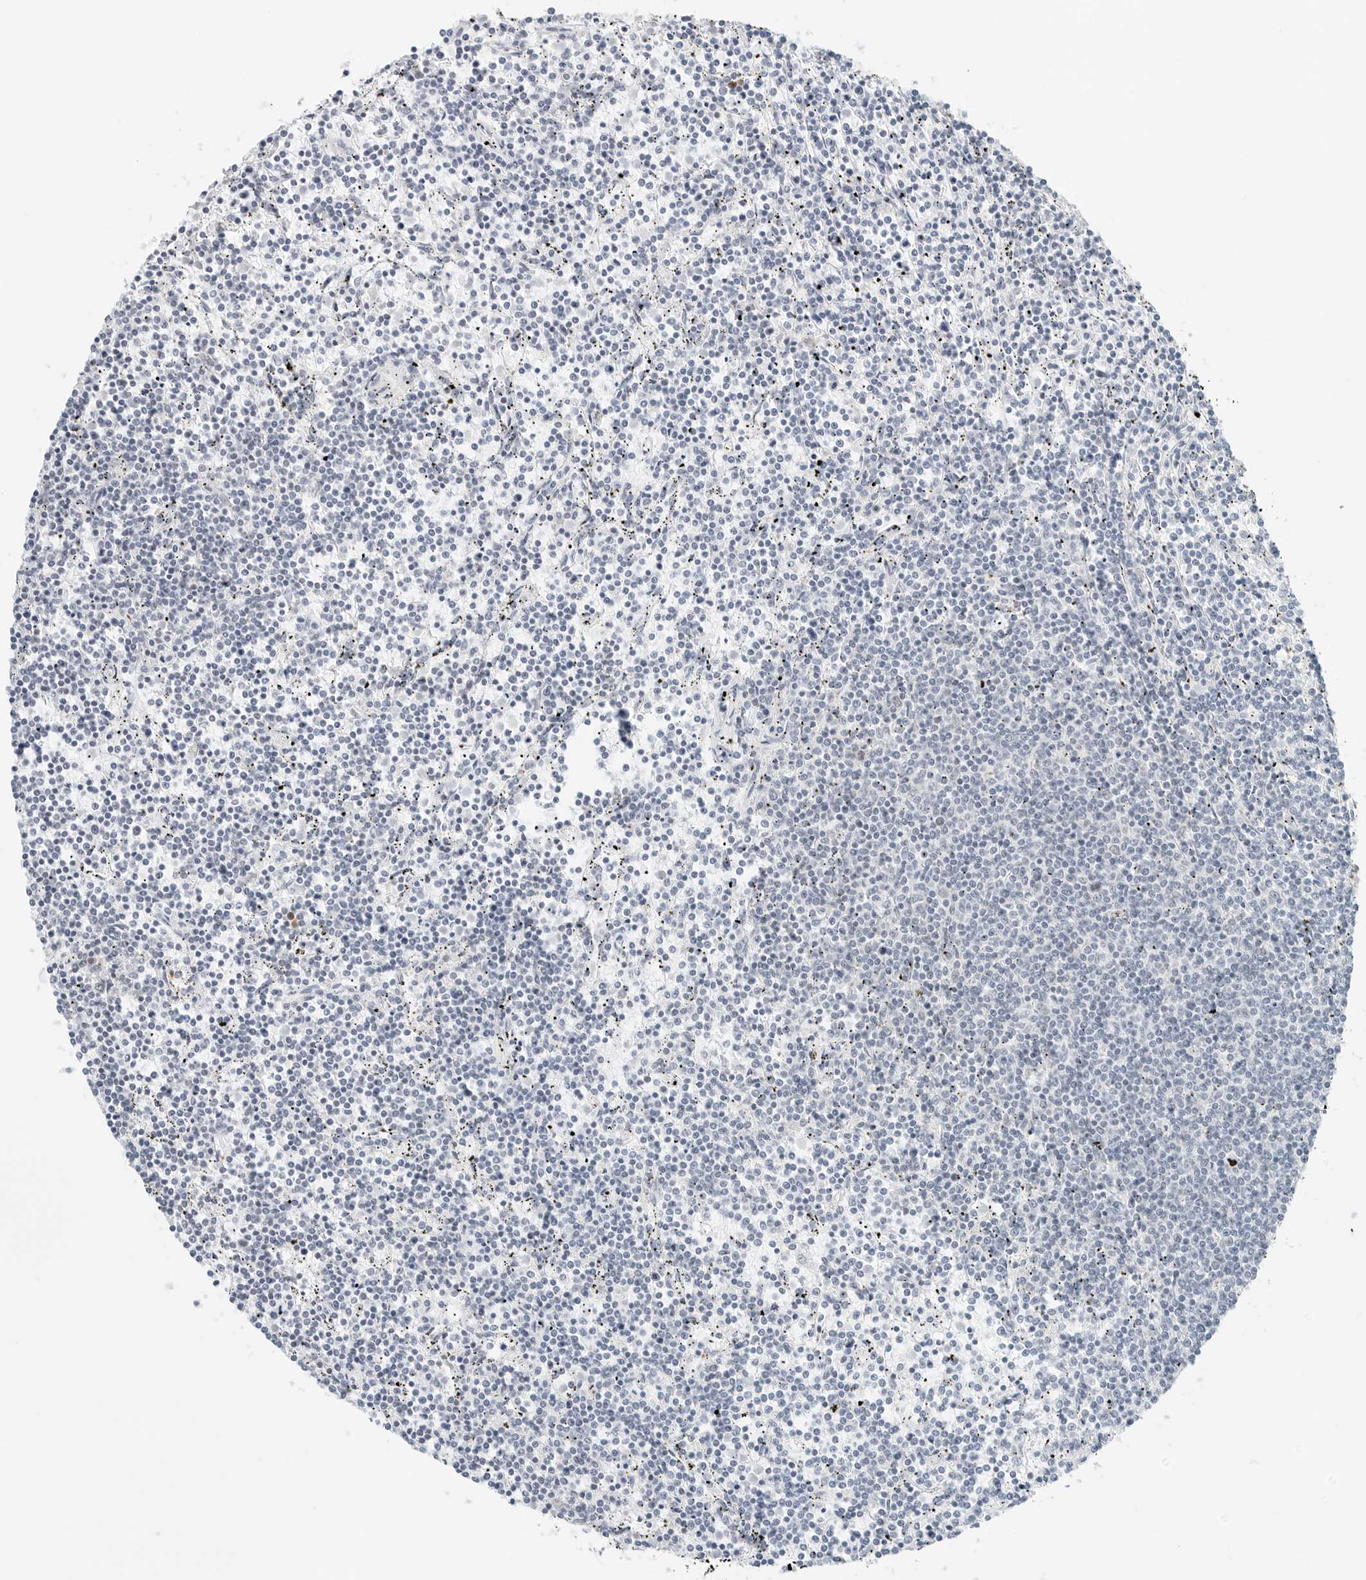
{"staining": {"intensity": "negative", "quantity": "none", "location": "none"}, "tissue": "lymphoma", "cell_type": "Tumor cells", "image_type": "cancer", "snomed": [{"axis": "morphology", "description": "Malignant lymphoma, non-Hodgkin's type, Low grade"}, {"axis": "topography", "description": "Spleen"}], "caption": "DAB (3,3'-diaminobenzidine) immunohistochemical staining of low-grade malignant lymphoma, non-Hodgkin's type demonstrates no significant expression in tumor cells. Brightfield microscopy of immunohistochemistry stained with DAB (3,3'-diaminobenzidine) (brown) and hematoxylin (blue), captured at high magnification.", "gene": "CCSAP", "patient": {"sex": "female", "age": 50}}